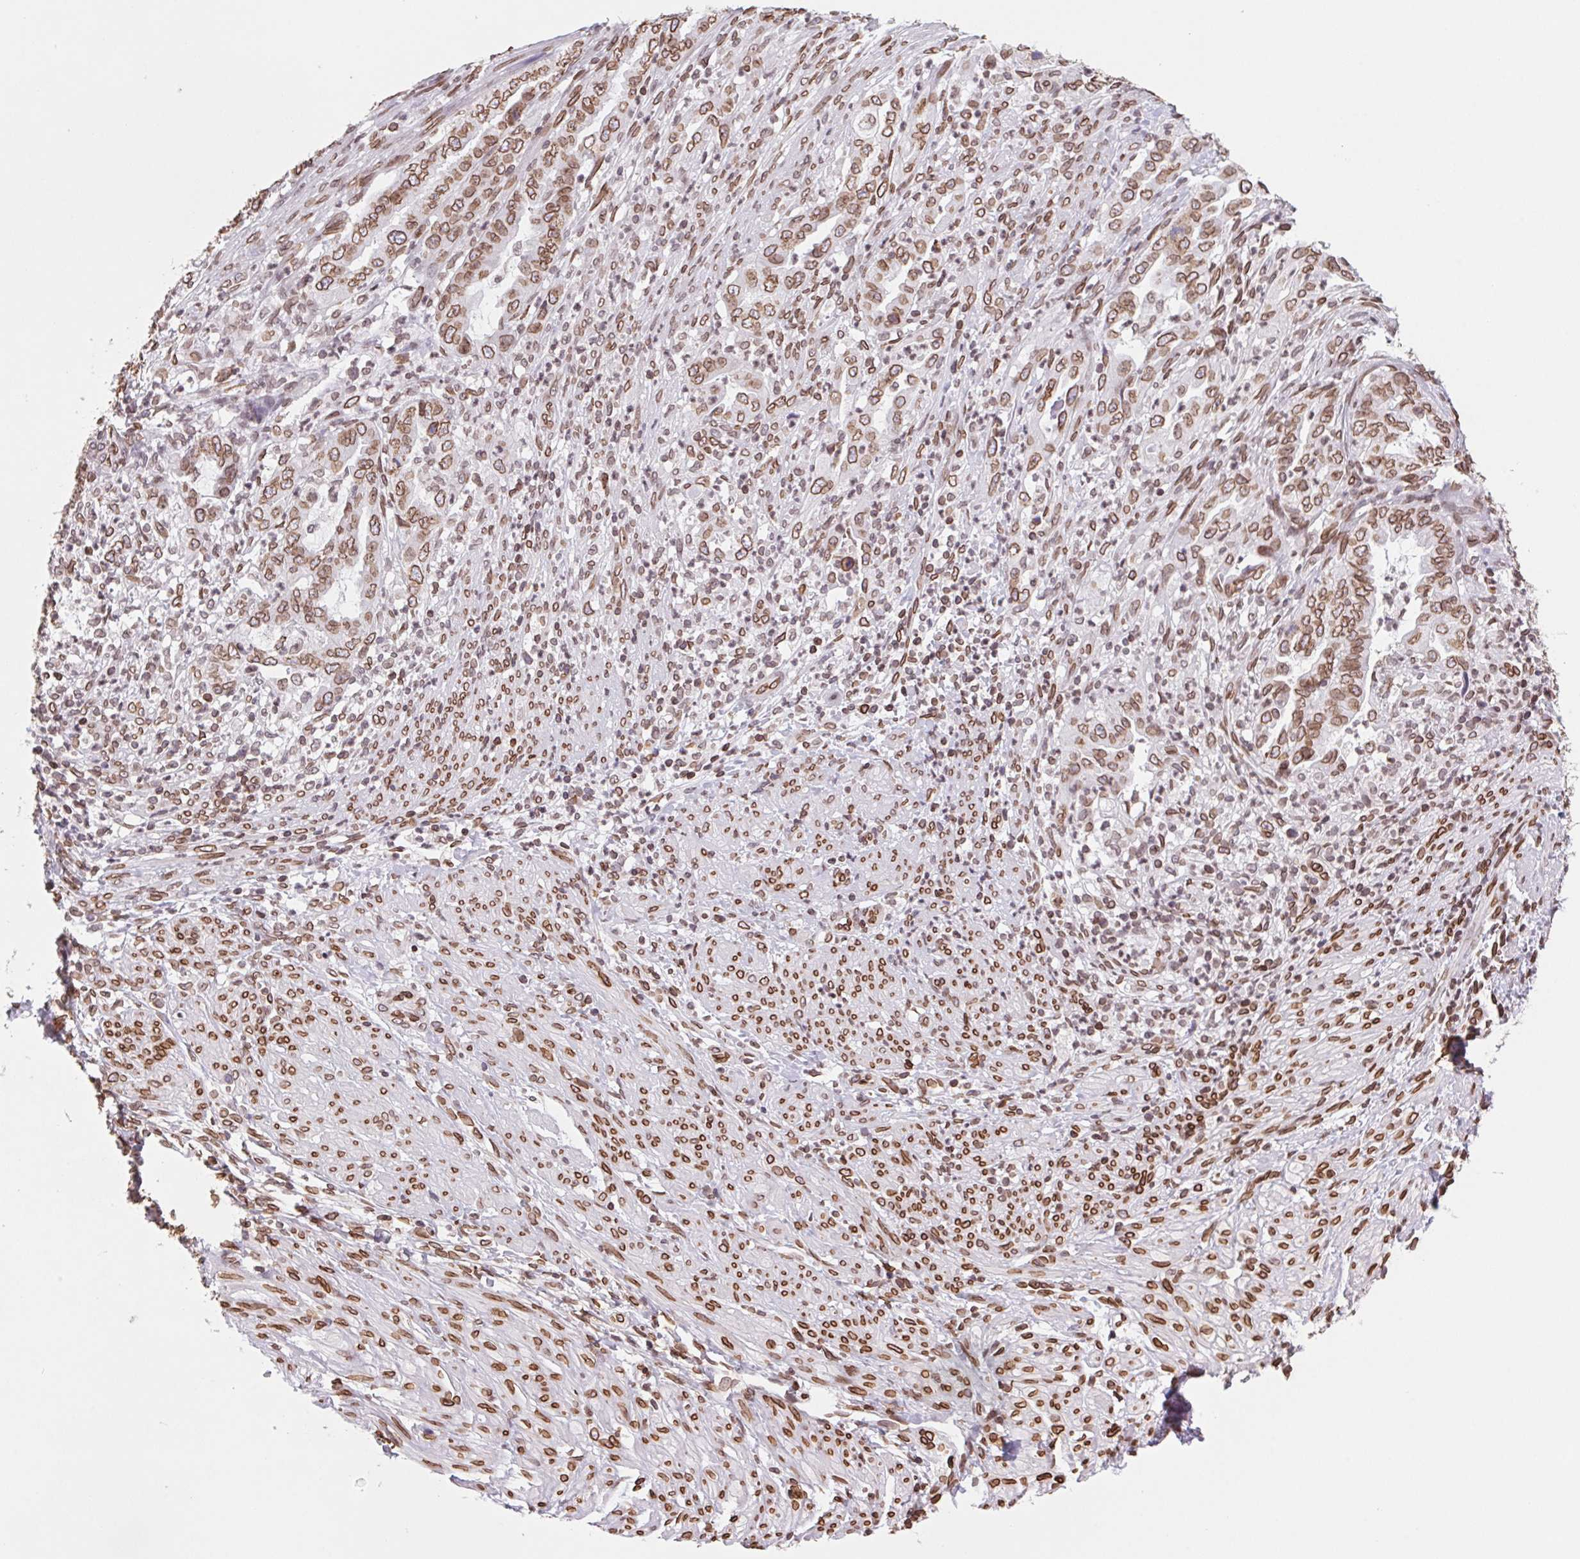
{"staining": {"intensity": "strong", "quantity": ">75%", "location": "cytoplasmic/membranous,nuclear"}, "tissue": "endometrial cancer", "cell_type": "Tumor cells", "image_type": "cancer", "snomed": [{"axis": "morphology", "description": "Adenocarcinoma, NOS"}, {"axis": "topography", "description": "Endometrium"}], "caption": "The image reveals immunohistochemical staining of endometrial cancer (adenocarcinoma). There is strong cytoplasmic/membranous and nuclear staining is seen in approximately >75% of tumor cells.", "gene": "LMNB2", "patient": {"sex": "female", "age": 51}}